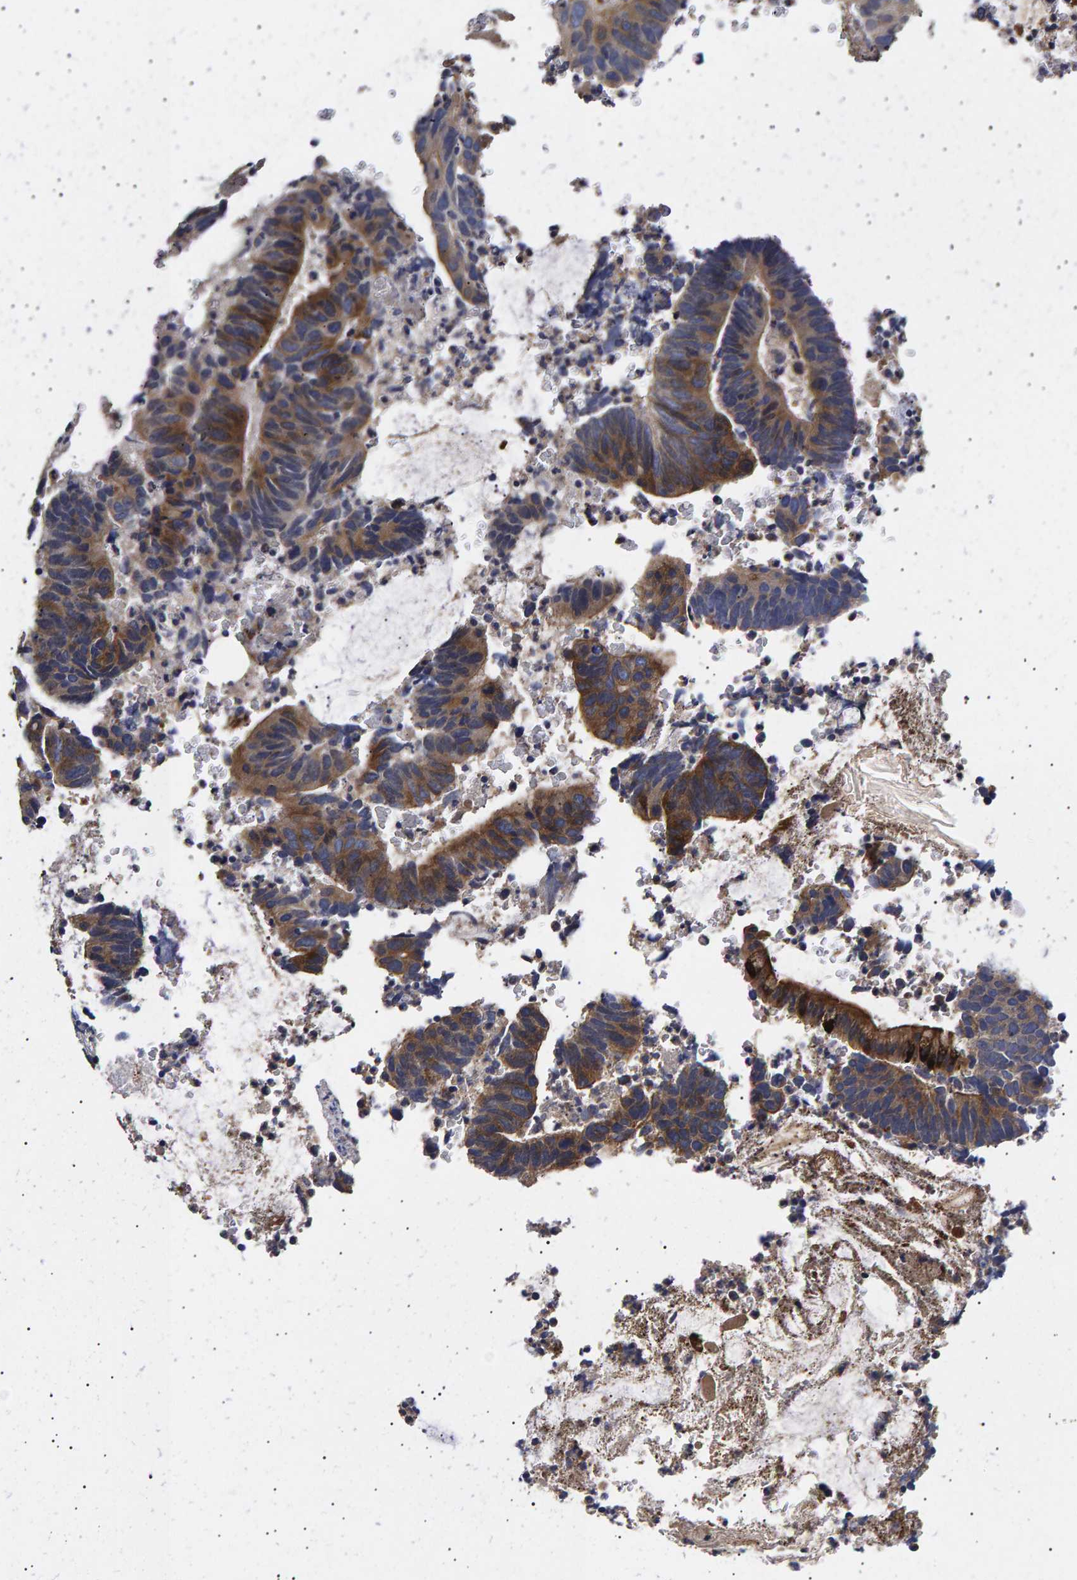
{"staining": {"intensity": "moderate", "quantity": "25%-75%", "location": "cytoplasmic/membranous"}, "tissue": "colorectal cancer", "cell_type": "Tumor cells", "image_type": "cancer", "snomed": [{"axis": "morphology", "description": "Adenocarcinoma, NOS"}, {"axis": "topography", "description": "Colon"}], "caption": "Moderate cytoplasmic/membranous protein staining is seen in approximately 25%-75% of tumor cells in adenocarcinoma (colorectal). The staining is performed using DAB brown chromogen to label protein expression. The nuclei are counter-stained blue using hematoxylin.", "gene": "ANKRD40", "patient": {"sex": "male", "age": 56}}